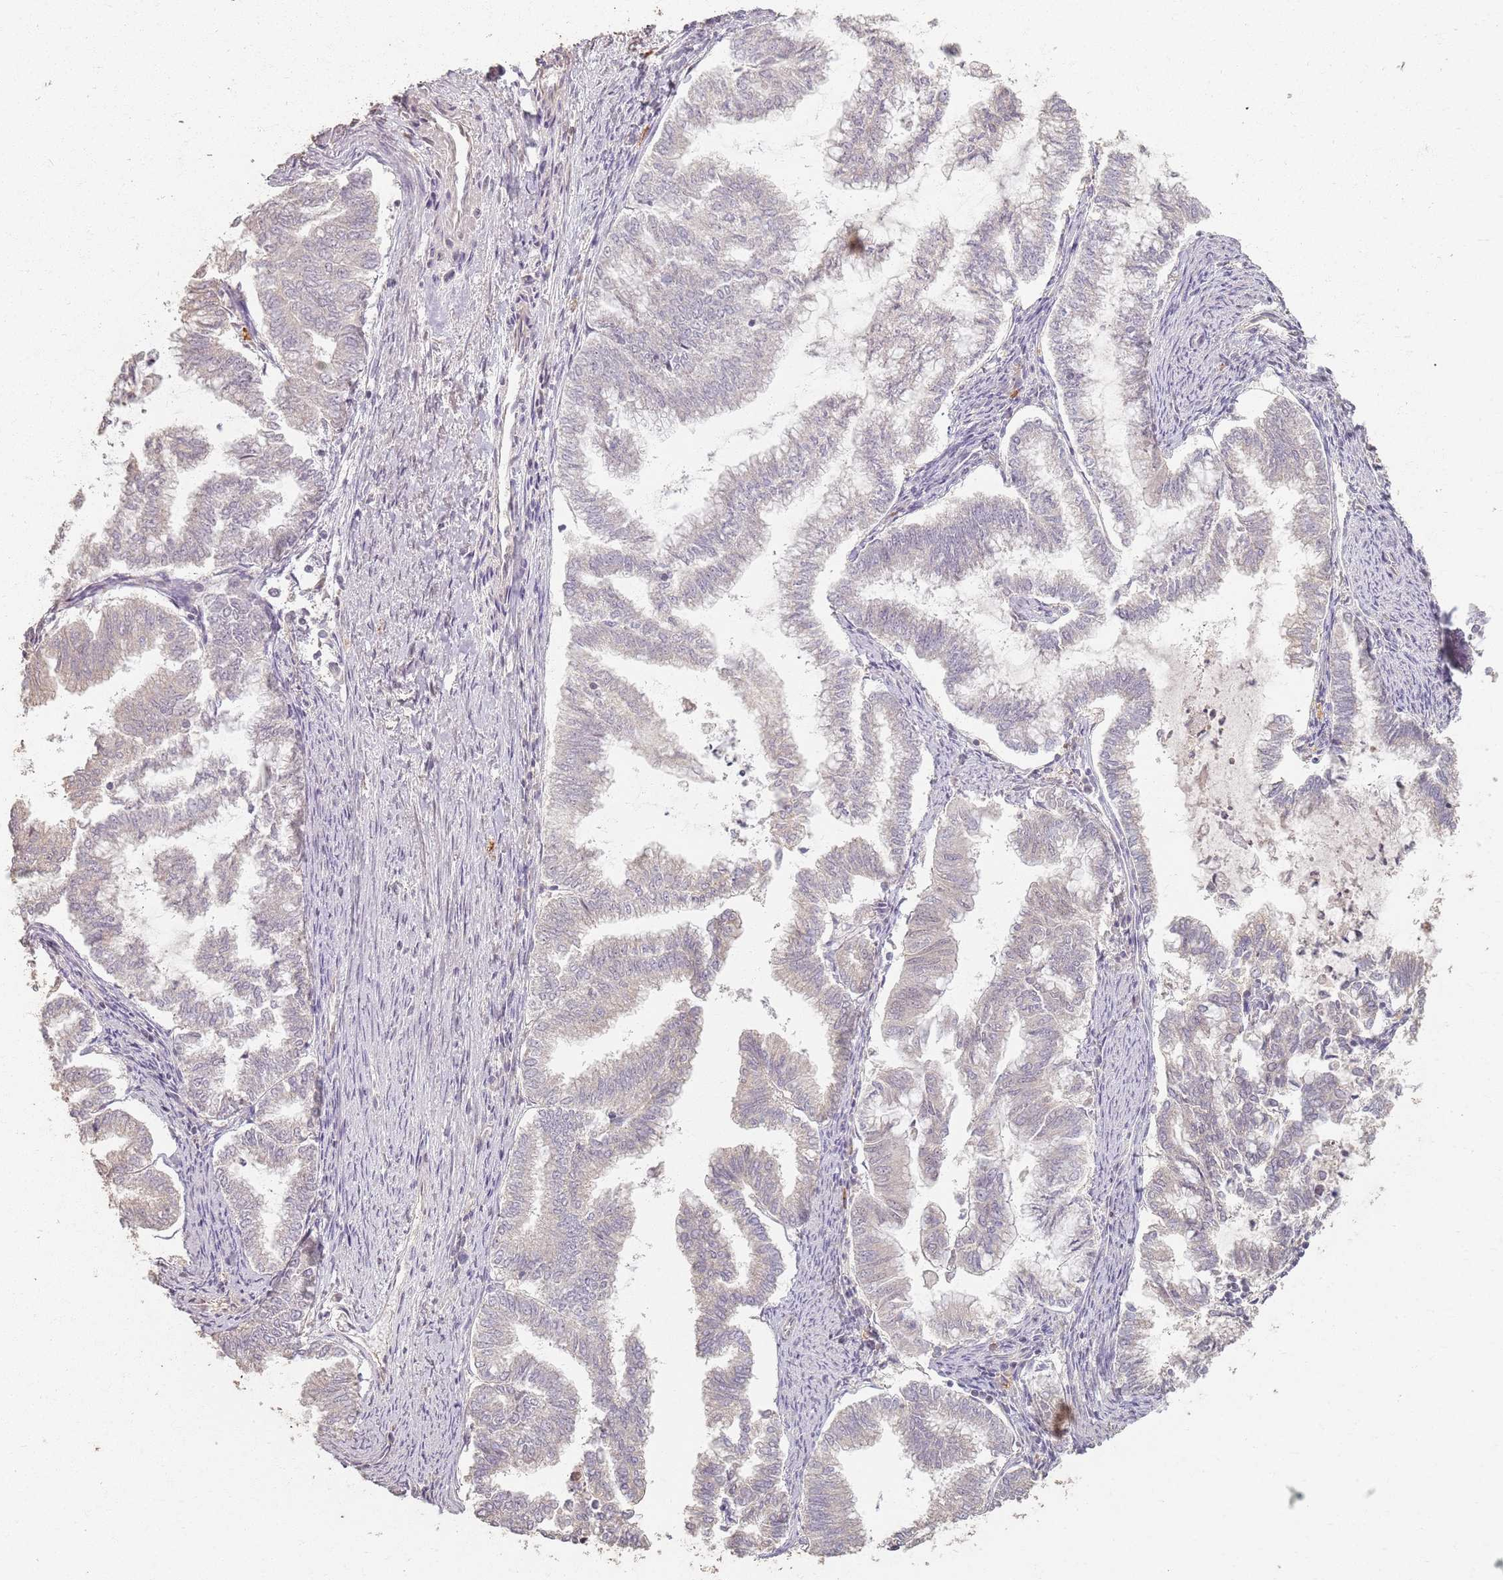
{"staining": {"intensity": "negative", "quantity": "none", "location": "none"}, "tissue": "endometrial cancer", "cell_type": "Tumor cells", "image_type": "cancer", "snomed": [{"axis": "morphology", "description": "Adenocarcinoma, NOS"}, {"axis": "topography", "description": "Endometrium"}], "caption": "Immunohistochemistry of endometrial cancer (adenocarcinoma) exhibits no staining in tumor cells.", "gene": "CCDC168", "patient": {"sex": "female", "age": 79}}